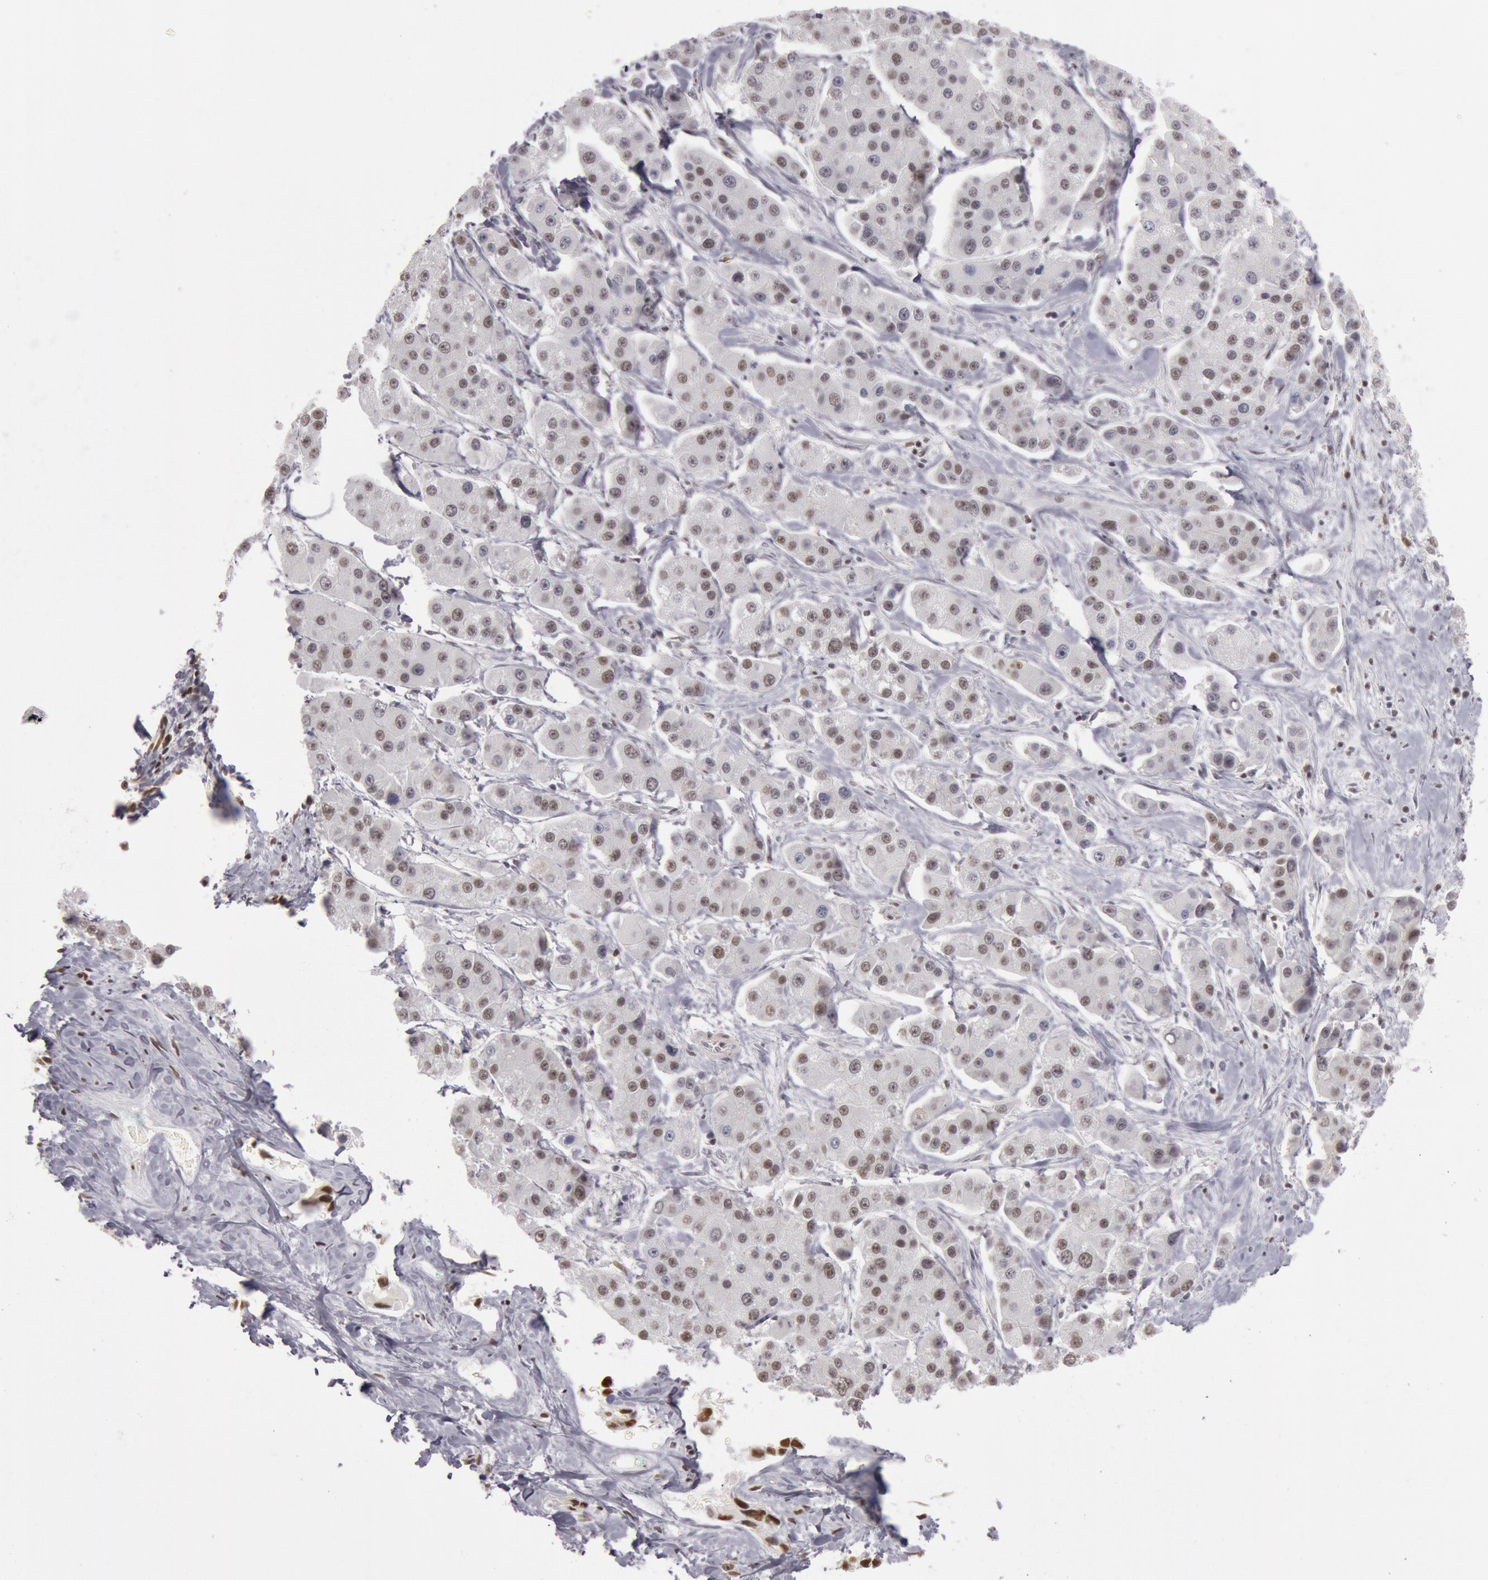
{"staining": {"intensity": "moderate", "quantity": "25%-75%", "location": "nuclear"}, "tissue": "liver cancer", "cell_type": "Tumor cells", "image_type": "cancer", "snomed": [{"axis": "morphology", "description": "Carcinoma, Hepatocellular, NOS"}, {"axis": "topography", "description": "Liver"}], "caption": "Immunohistochemical staining of human liver hepatocellular carcinoma reveals medium levels of moderate nuclear protein staining in approximately 25%-75% of tumor cells.", "gene": "ESS2", "patient": {"sex": "female", "age": 85}}